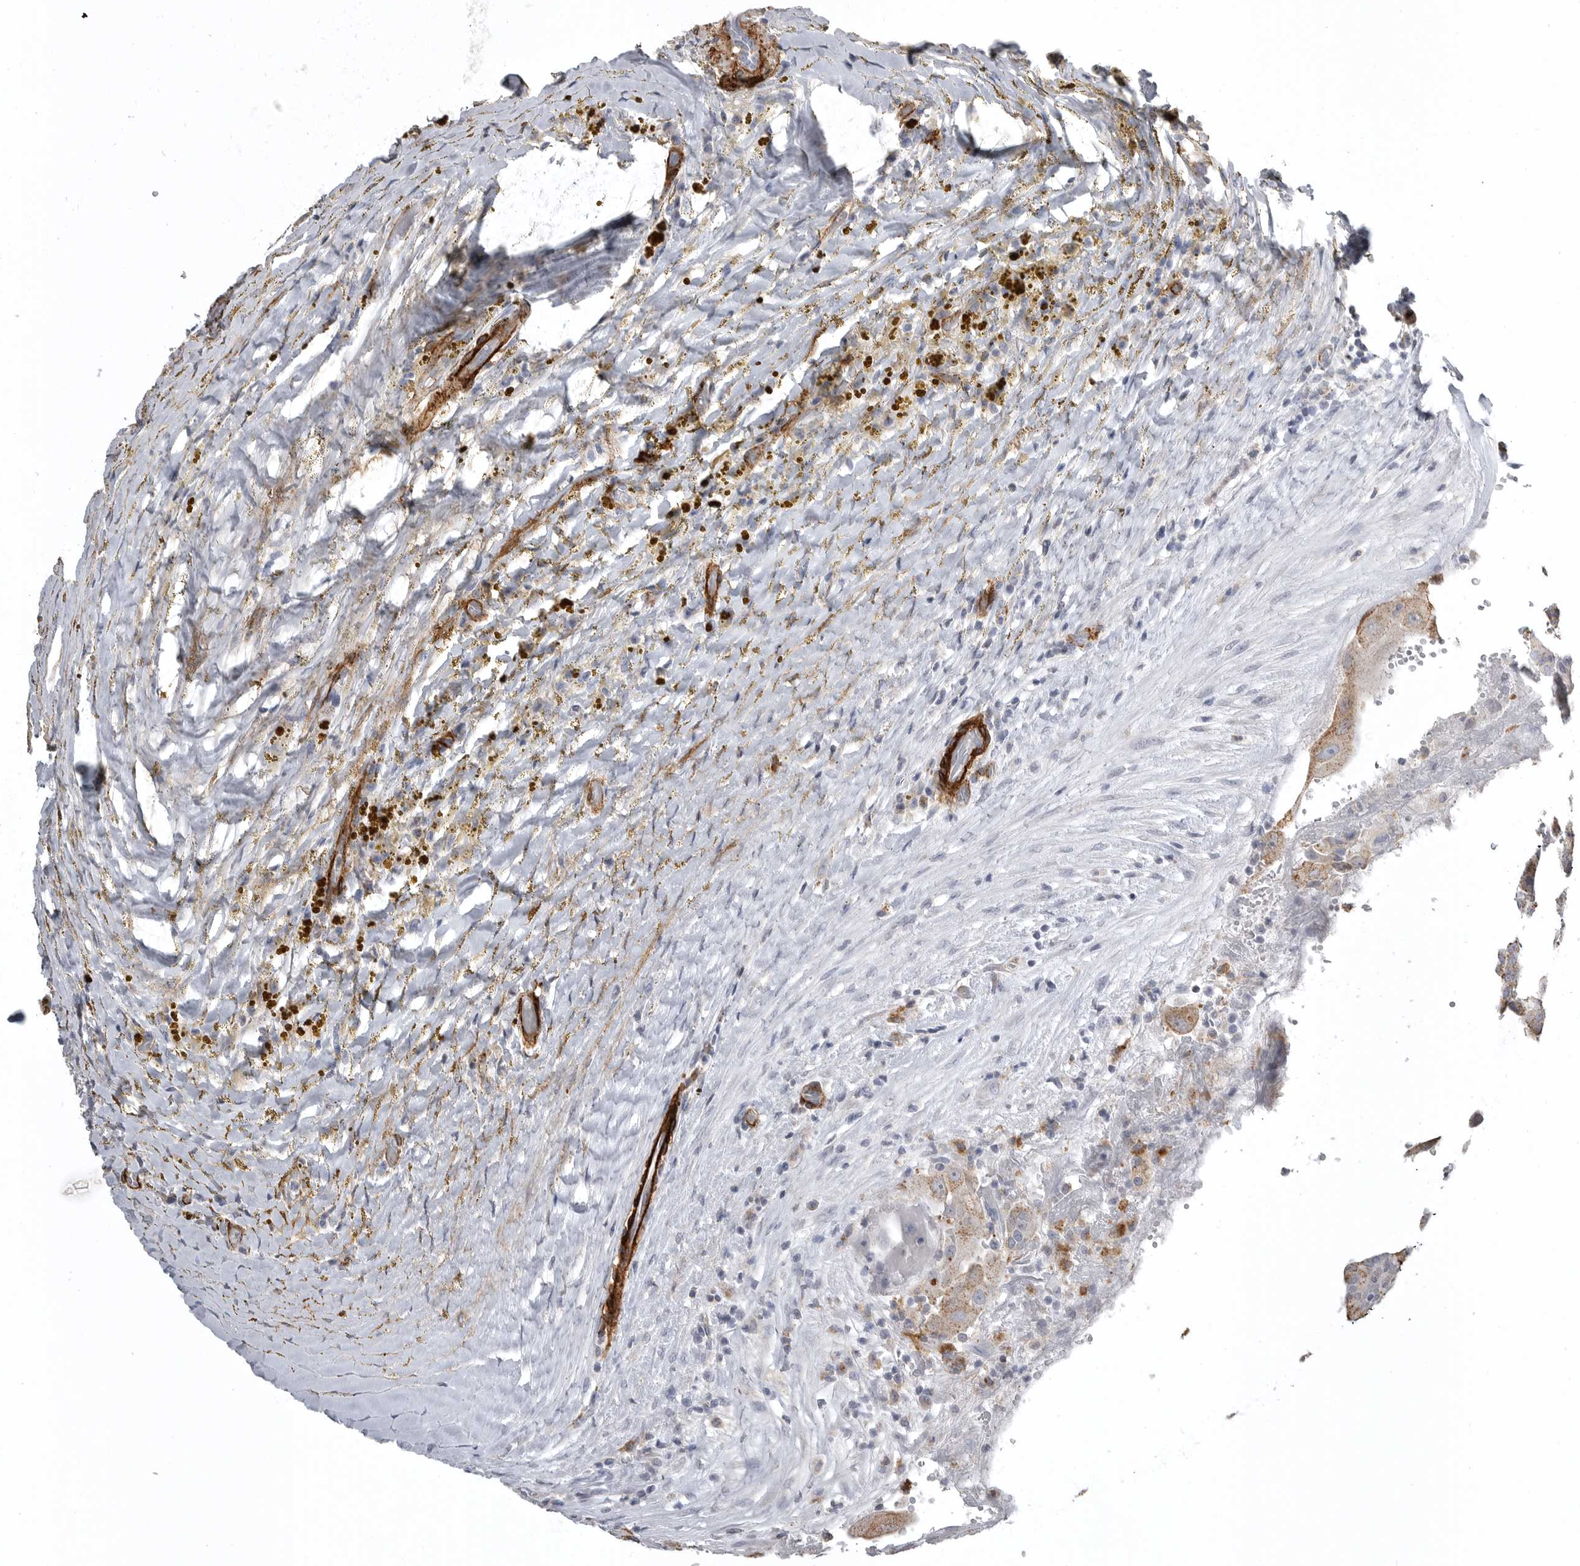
{"staining": {"intensity": "moderate", "quantity": "25%-75%", "location": "cytoplasmic/membranous"}, "tissue": "thyroid cancer", "cell_type": "Tumor cells", "image_type": "cancer", "snomed": [{"axis": "morphology", "description": "Papillary adenocarcinoma, NOS"}, {"axis": "topography", "description": "Thyroid gland"}], "caption": "Immunohistochemistry staining of thyroid cancer, which demonstrates medium levels of moderate cytoplasmic/membranous expression in about 25%-75% of tumor cells indicating moderate cytoplasmic/membranous protein expression. The staining was performed using DAB (3,3'-diaminobenzidine) (brown) for protein detection and nuclei were counterstained in hematoxylin (blue).", "gene": "AOC3", "patient": {"sex": "male", "age": 77}}